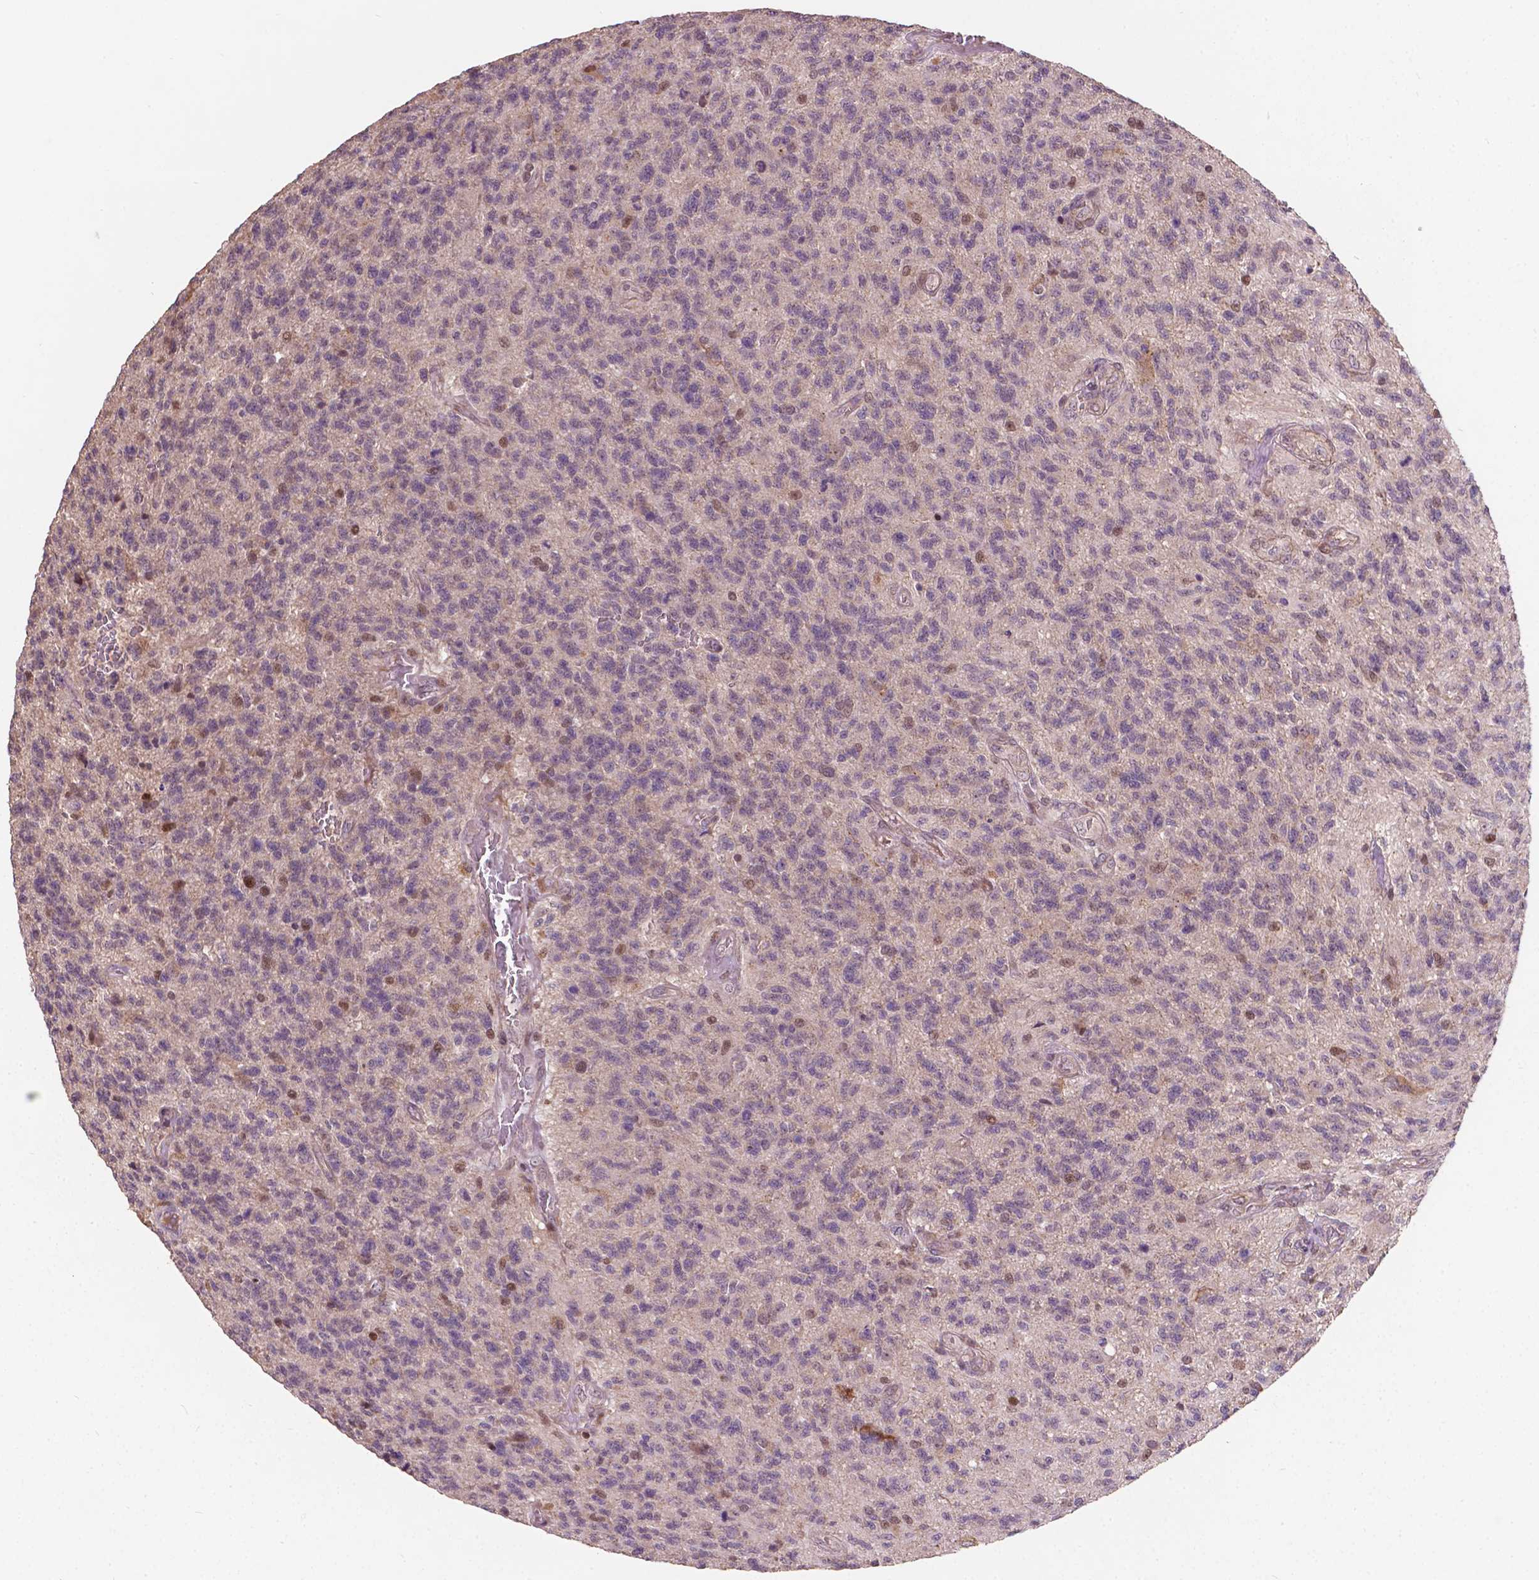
{"staining": {"intensity": "negative", "quantity": "none", "location": "none"}, "tissue": "glioma", "cell_type": "Tumor cells", "image_type": "cancer", "snomed": [{"axis": "morphology", "description": "Glioma, malignant, High grade"}, {"axis": "topography", "description": "Brain"}], "caption": "The micrograph demonstrates no significant positivity in tumor cells of glioma.", "gene": "DUSP16", "patient": {"sex": "male", "age": 56}}